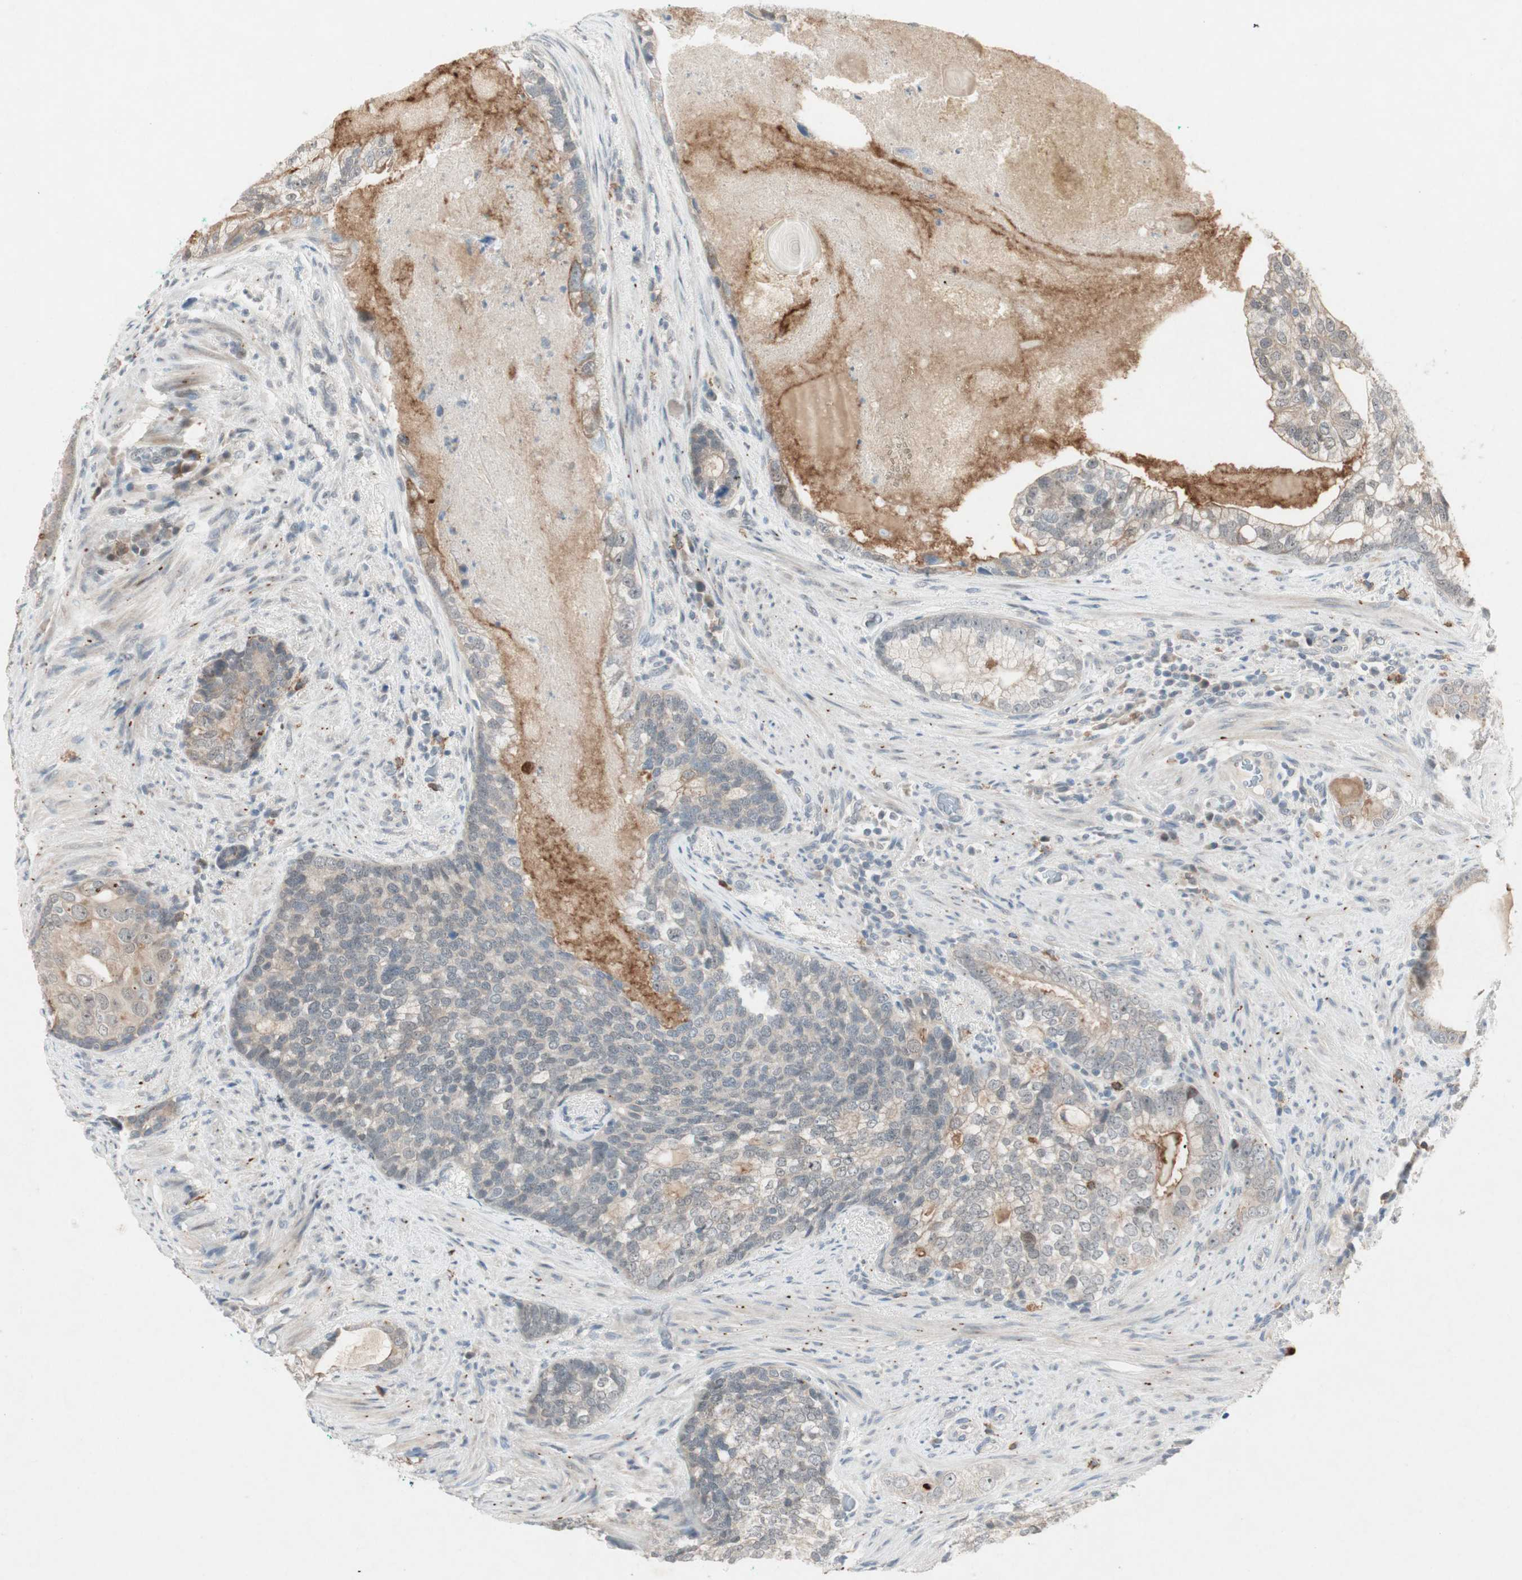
{"staining": {"intensity": "weak", "quantity": "25%-75%", "location": "cytoplasmic/membranous"}, "tissue": "prostate cancer", "cell_type": "Tumor cells", "image_type": "cancer", "snomed": [{"axis": "morphology", "description": "Adenocarcinoma, High grade"}, {"axis": "topography", "description": "Prostate"}], "caption": "Immunohistochemical staining of prostate high-grade adenocarcinoma demonstrates low levels of weak cytoplasmic/membranous protein positivity in approximately 25%-75% of tumor cells.", "gene": "RTL6", "patient": {"sex": "male", "age": 66}}